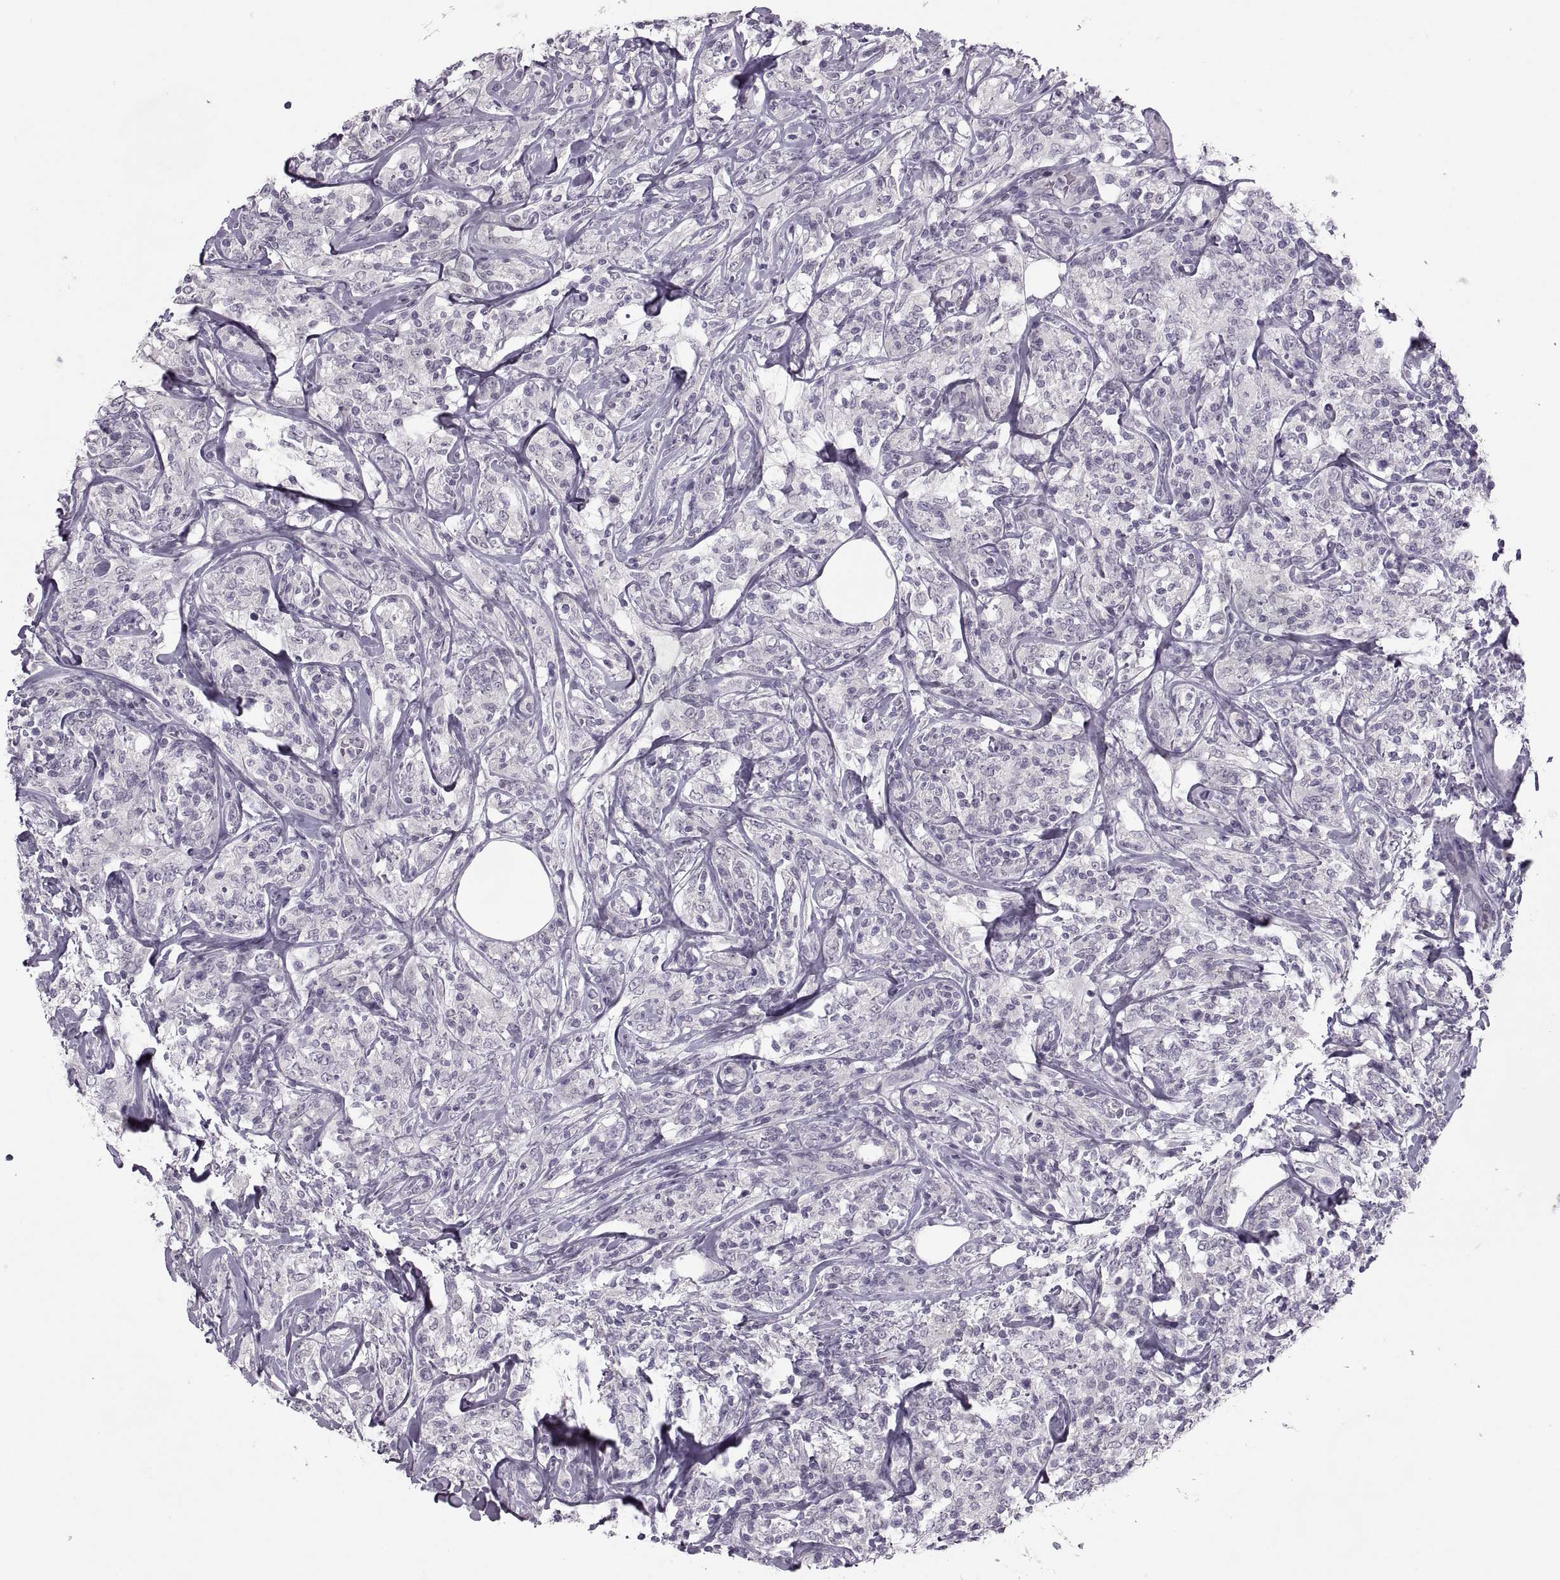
{"staining": {"intensity": "negative", "quantity": "none", "location": "none"}, "tissue": "lymphoma", "cell_type": "Tumor cells", "image_type": "cancer", "snomed": [{"axis": "morphology", "description": "Malignant lymphoma, non-Hodgkin's type, High grade"}, {"axis": "topography", "description": "Lymph node"}], "caption": "High power microscopy micrograph of an IHC micrograph of malignant lymphoma, non-Hodgkin's type (high-grade), revealing no significant staining in tumor cells. (DAB immunohistochemistry visualized using brightfield microscopy, high magnification).", "gene": "MGAT4D", "patient": {"sex": "female", "age": 84}}